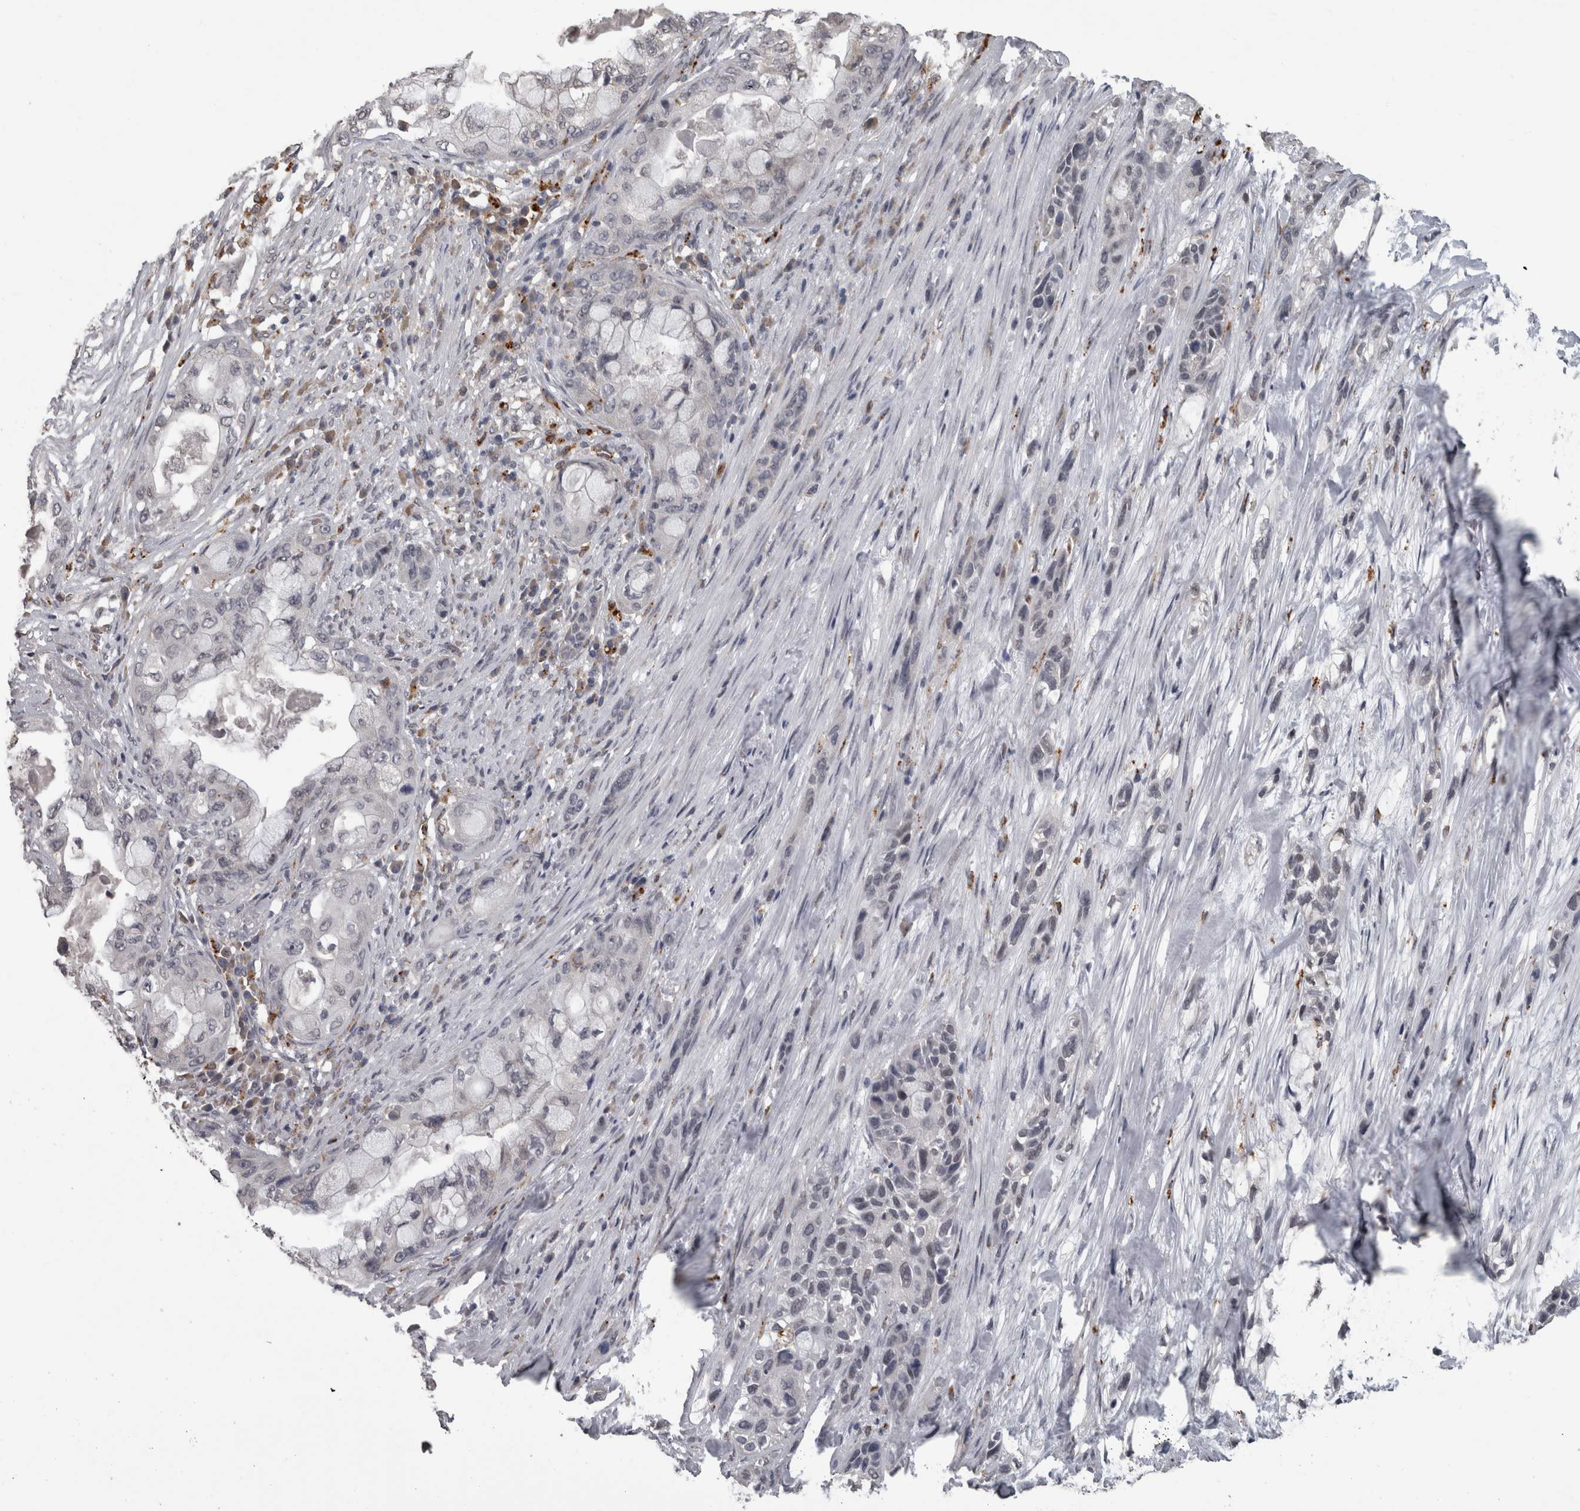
{"staining": {"intensity": "negative", "quantity": "none", "location": "none"}, "tissue": "pancreatic cancer", "cell_type": "Tumor cells", "image_type": "cancer", "snomed": [{"axis": "morphology", "description": "Adenocarcinoma, NOS"}, {"axis": "topography", "description": "Pancreas"}], "caption": "Image shows no protein positivity in tumor cells of pancreatic cancer tissue. (Immunohistochemistry (ihc), brightfield microscopy, high magnification).", "gene": "NAAA", "patient": {"sex": "male", "age": 53}}